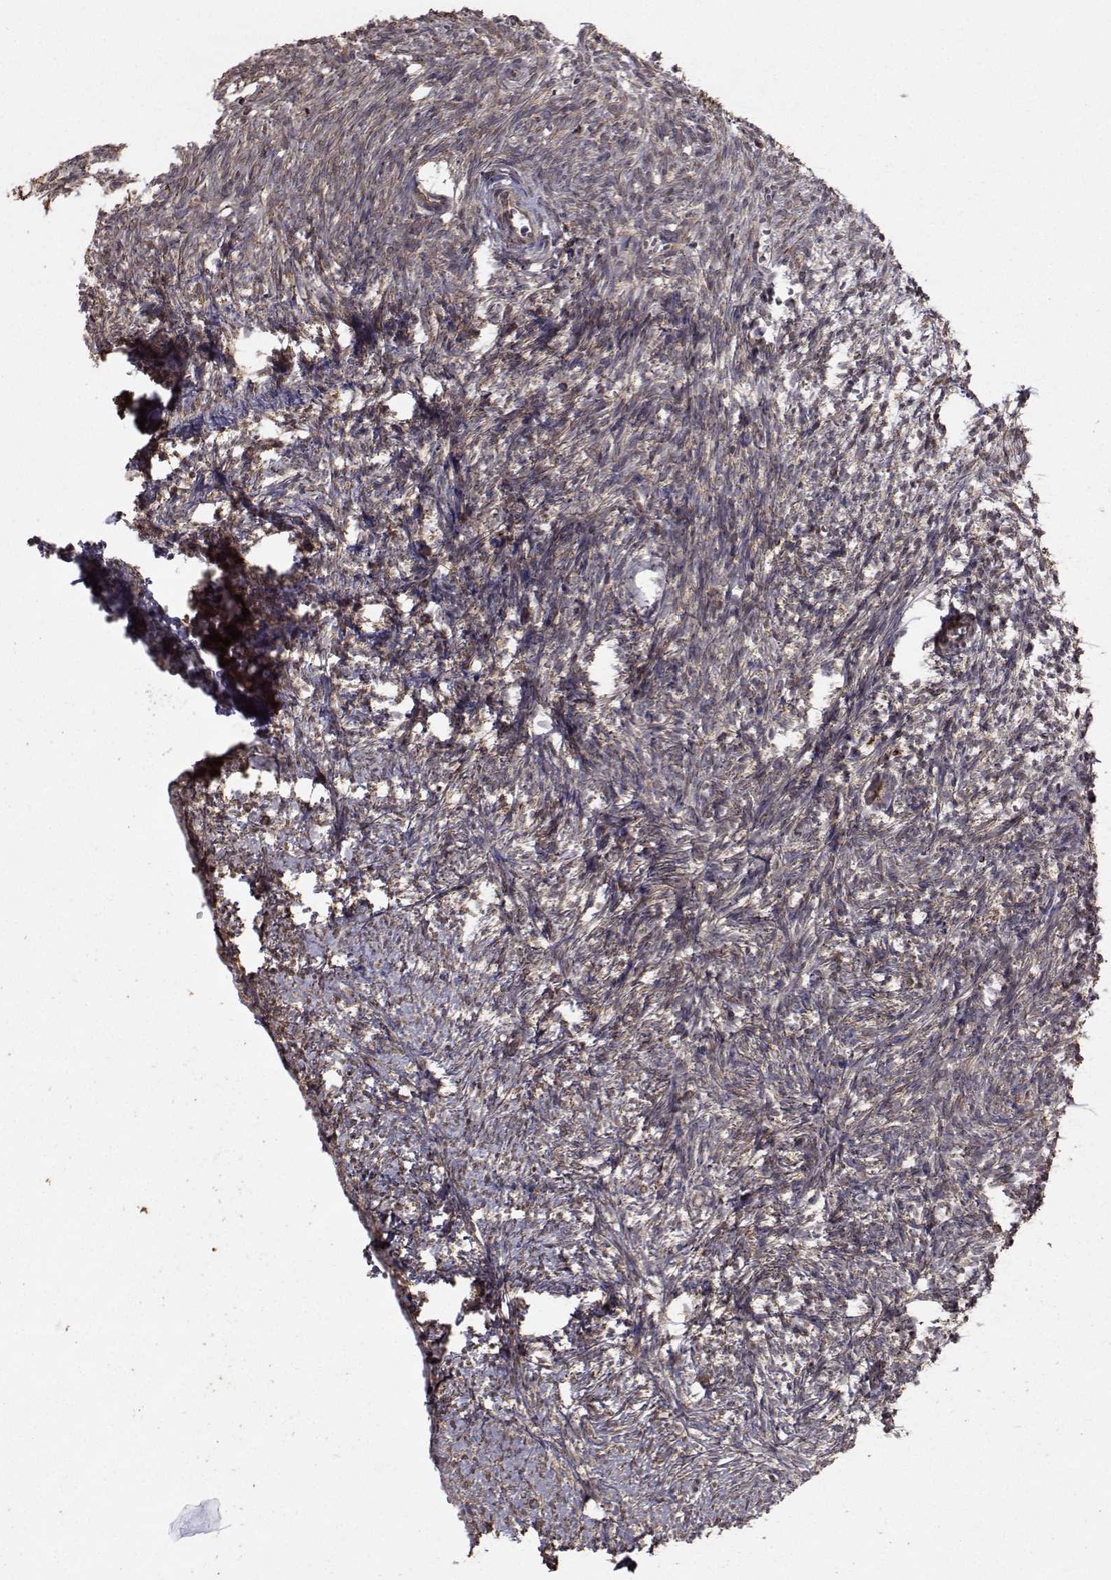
{"staining": {"intensity": "weak", "quantity": ">75%", "location": "cytoplasmic/membranous"}, "tissue": "ovary", "cell_type": "Ovarian stroma cells", "image_type": "normal", "snomed": [{"axis": "morphology", "description": "Normal tissue, NOS"}, {"axis": "topography", "description": "Ovary"}], "caption": "DAB immunohistochemical staining of normal human ovary demonstrates weak cytoplasmic/membranous protein expression in approximately >75% of ovarian stroma cells.", "gene": "TRIP10", "patient": {"sex": "female", "age": 43}}